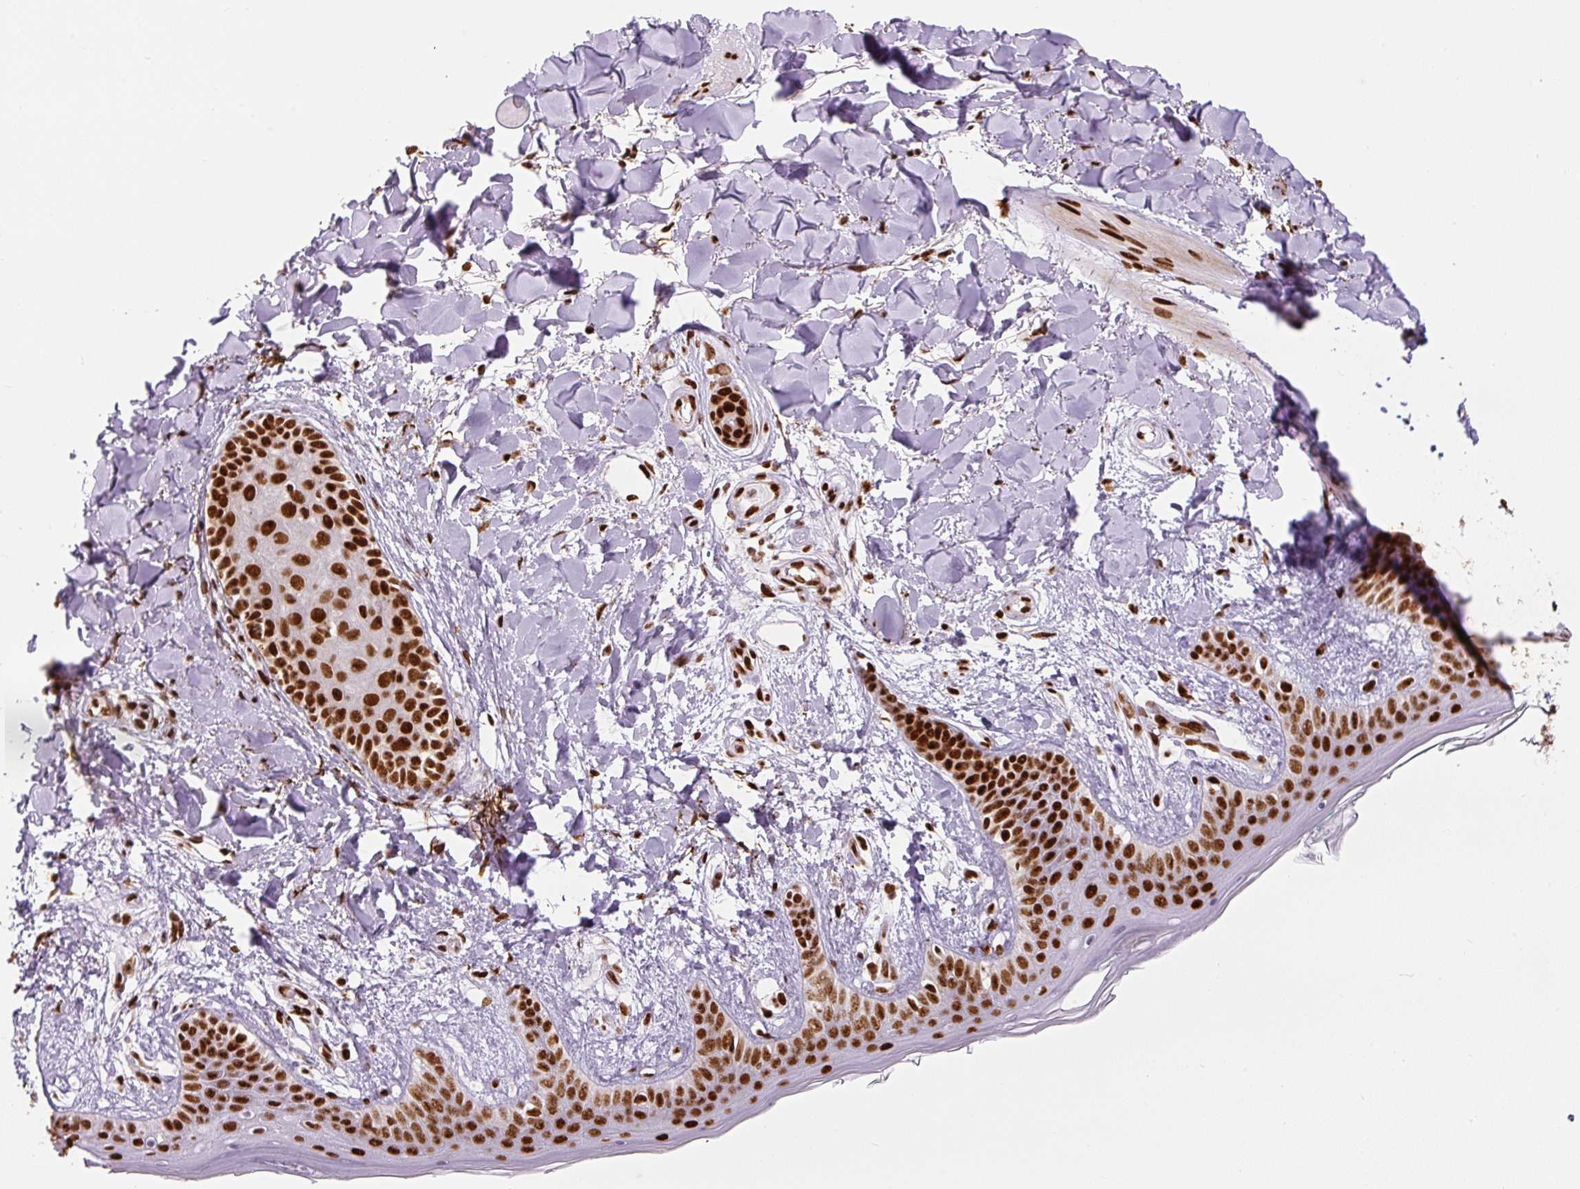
{"staining": {"intensity": "strong", "quantity": ">75%", "location": "nuclear"}, "tissue": "skin", "cell_type": "Fibroblasts", "image_type": "normal", "snomed": [{"axis": "morphology", "description": "Normal tissue, NOS"}, {"axis": "topography", "description": "Skin"}], "caption": "This micrograph displays immunohistochemistry (IHC) staining of normal human skin, with high strong nuclear expression in about >75% of fibroblasts.", "gene": "FUS", "patient": {"sex": "female", "age": 34}}